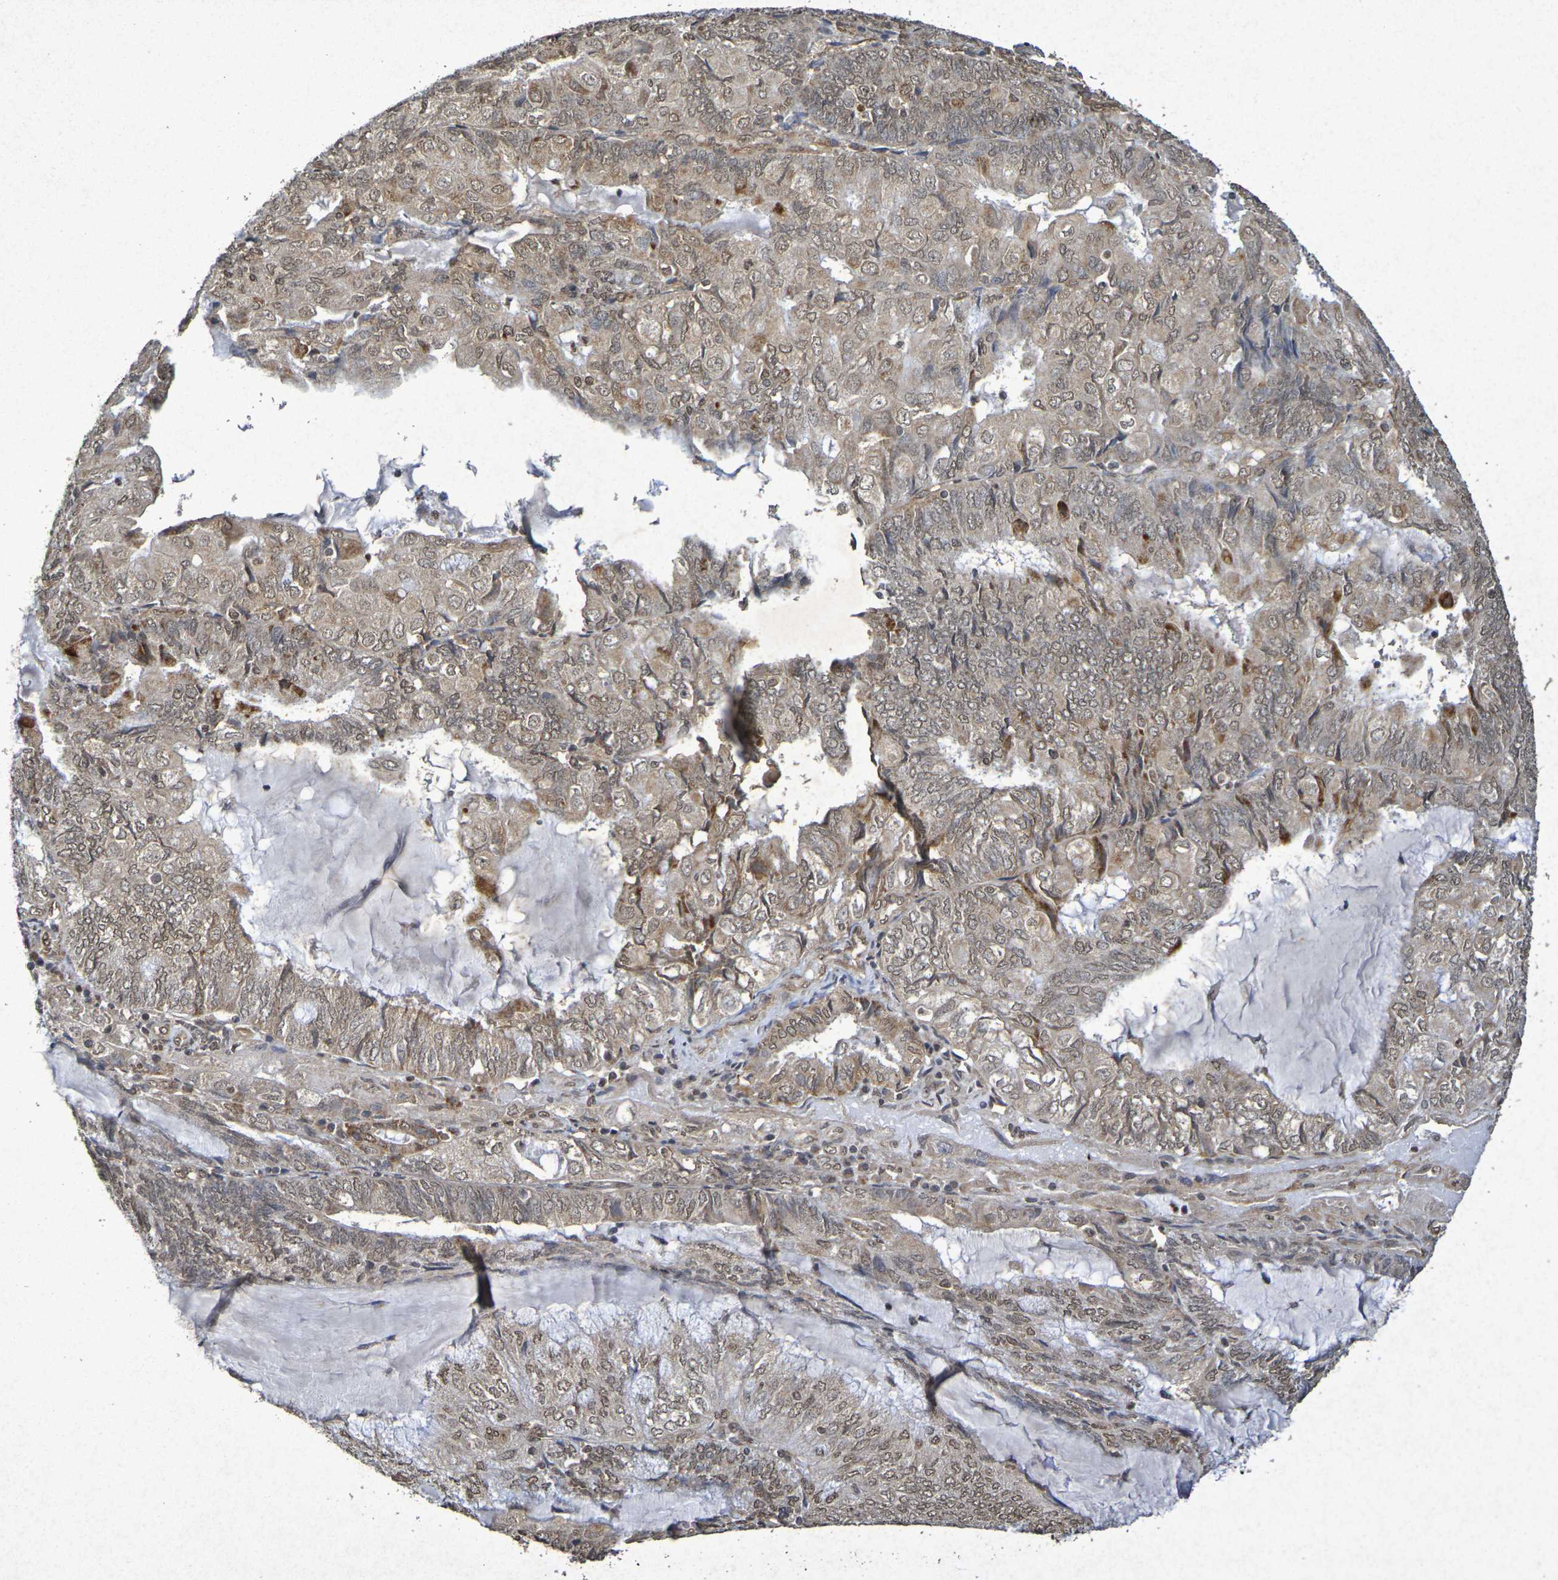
{"staining": {"intensity": "weak", "quantity": ">75%", "location": "cytoplasmic/membranous,nuclear"}, "tissue": "endometrial cancer", "cell_type": "Tumor cells", "image_type": "cancer", "snomed": [{"axis": "morphology", "description": "Adenocarcinoma, NOS"}, {"axis": "topography", "description": "Endometrium"}], "caption": "The histopathology image reveals staining of endometrial cancer (adenocarcinoma), revealing weak cytoplasmic/membranous and nuclear protein expression (brown color) within tumor cells.", "gene": "GUCY1A2", "patient": {"sex": "female", "age": 81}}